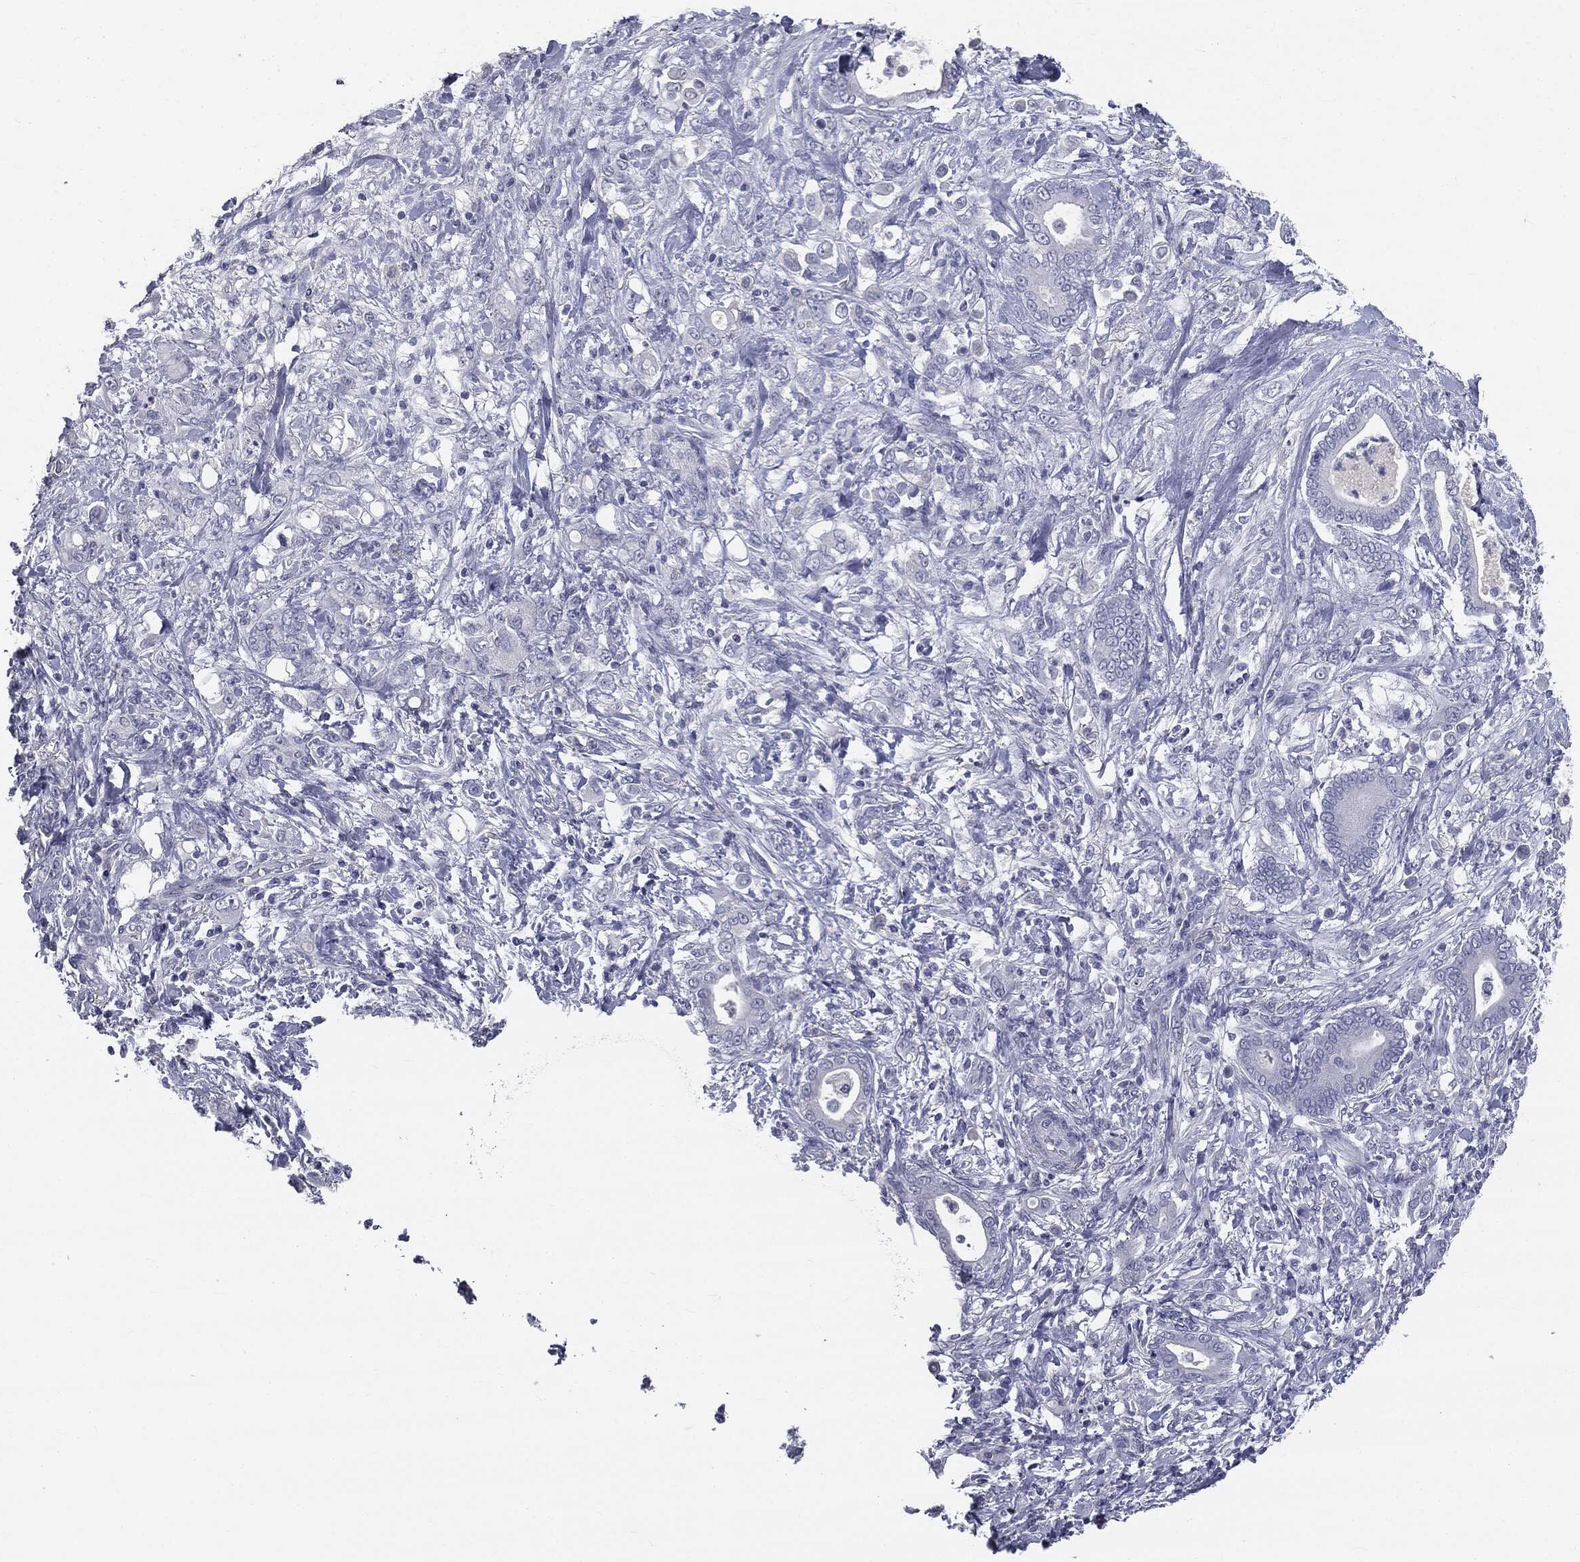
{"staining": {"intensity": "negative", "quantity": "none", "location": "none"}, "tissue": "stomach cancer", "cell_type": "Tumor cells", "image_type": "cancer", "snomed": [{"axis": "morphology", "description": "Adenocarcinoma, NOS"}, {"axis": "topography", "description": "Stomach"}], "caption": "IHC image of stomach cancer stained for a protein (brown), which displays no expression in tumor cells. (Brightfield microscopy of DAB immunohistochemistry at high magnification).", "gene": "AFP", "patient": {"sex": "female", "age": 79}}